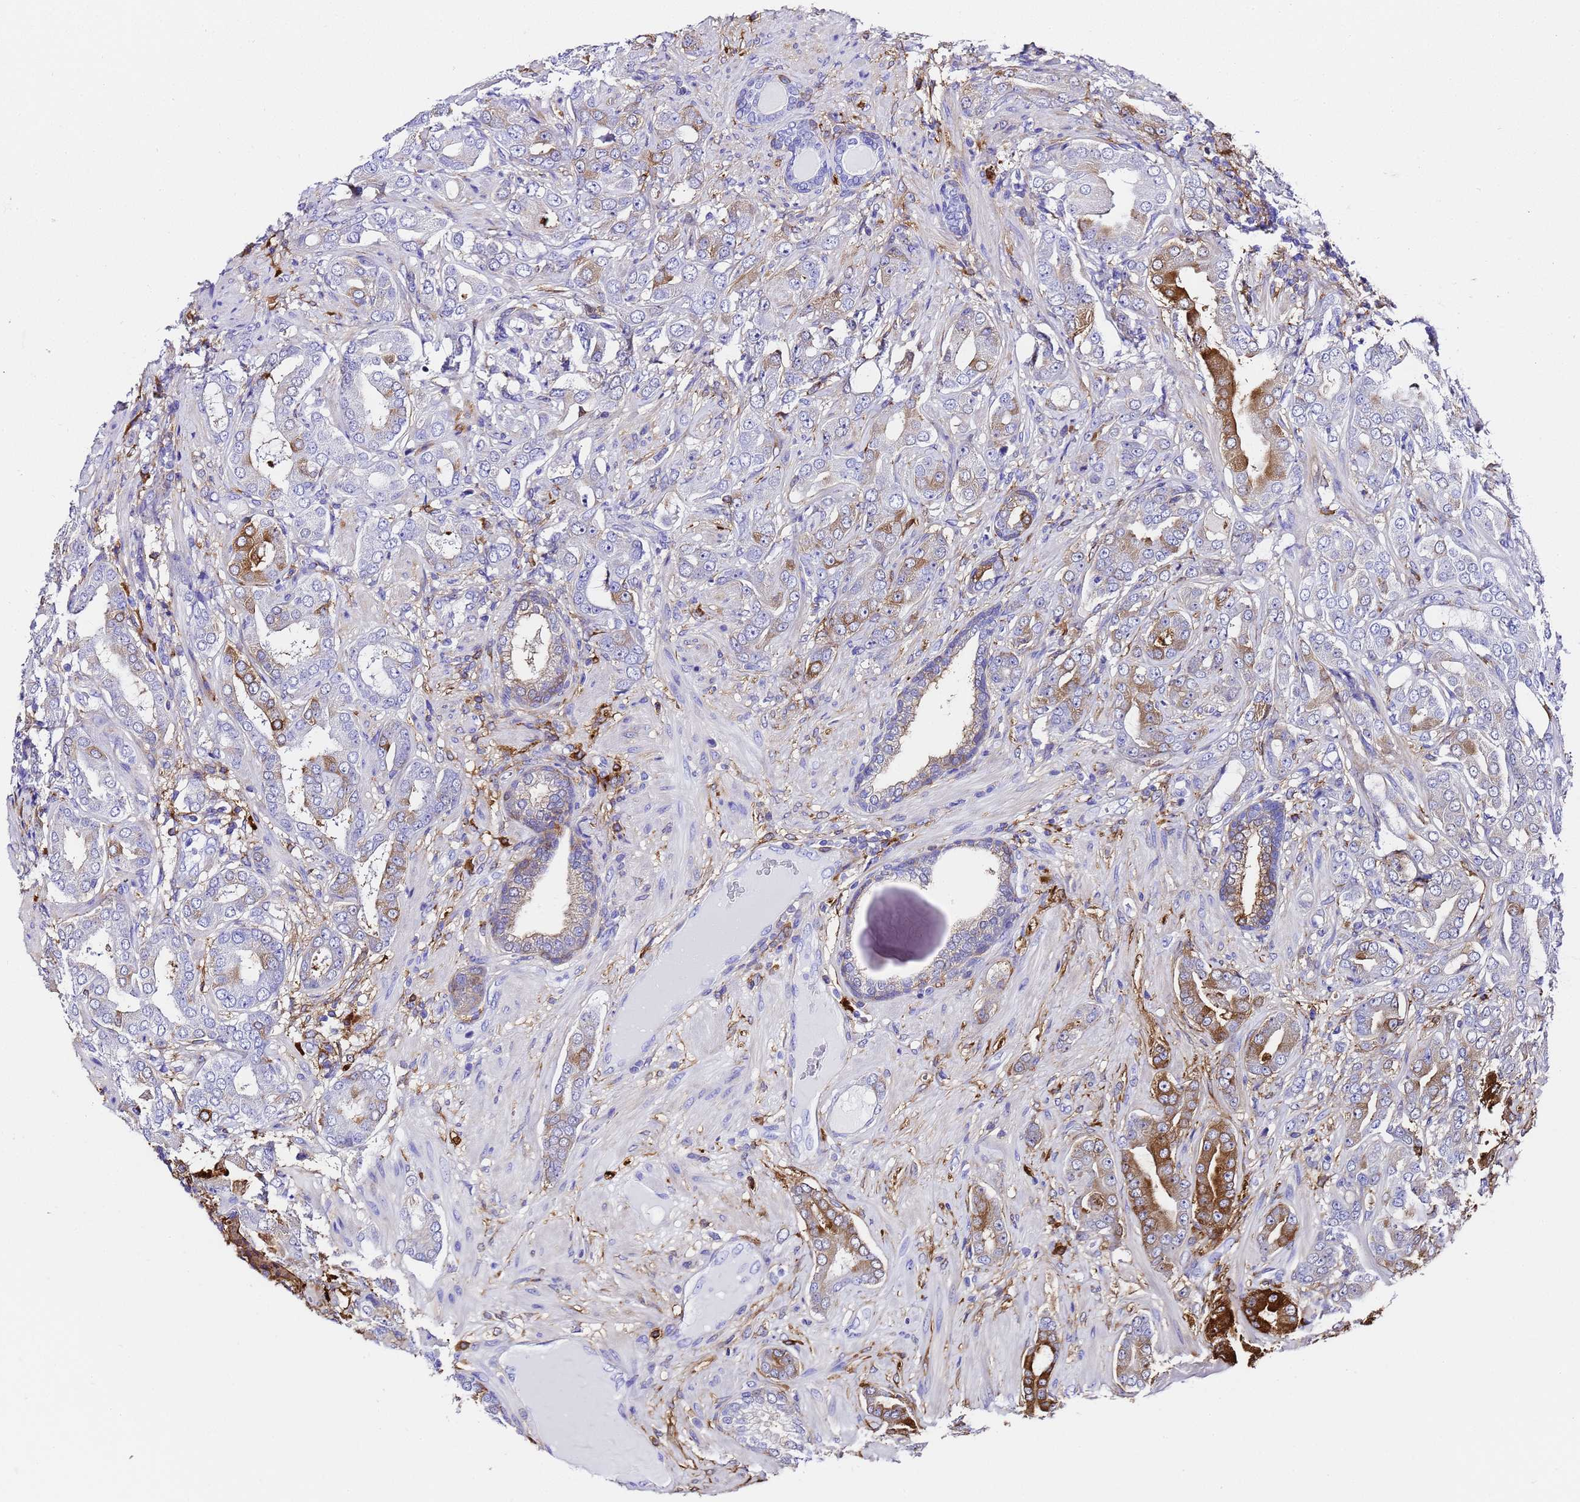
{"staining": {"intensity": "strong", "quantity": "<25%", "location": "cytoplasmic/membranous"}, "tissue": "prostate cancer", "cell_type": "Tumor cells", "image_type": "cancer", "snomed": [{"axis": "morphology", "description": "Adenocarcinoma, Low grade"}, {"axis": "topography", "description": "Prostate"}], "caption": "Human prostate adenocarcinoma (low-grade) stained with a protein marker reveals strong staining in tumor cells.", "gene": "FTL", "patient": {"sex": "male", "age": 57}}